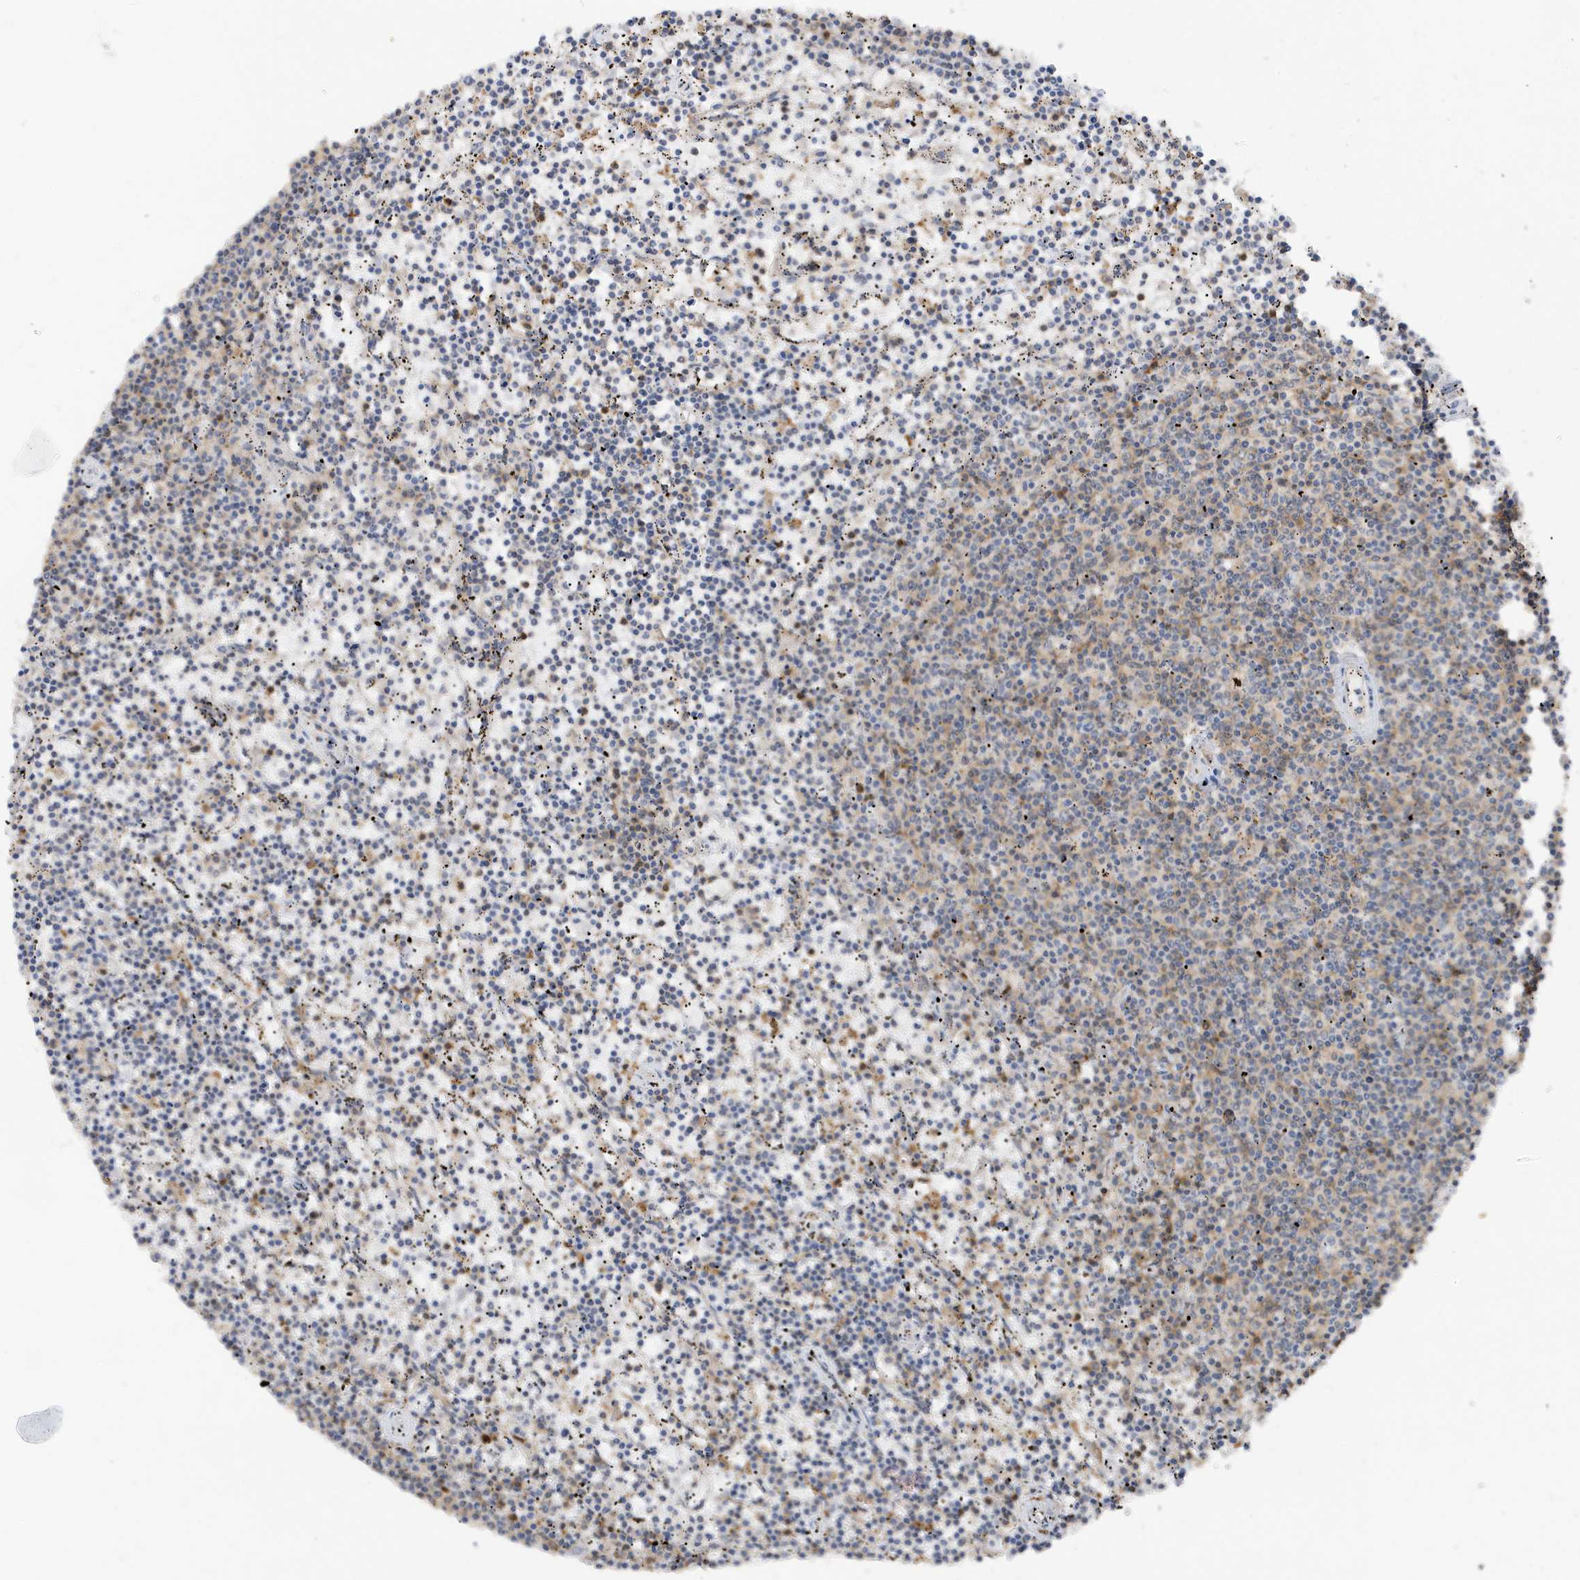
{"staining": {"intensity": "negative", "quantity": "none", "location": "none"}, "tissue": "lymphoma", "cell_type": "Tumor cells", "image_type": "cancer", "snomed": [{"axis": "morphology", "description": "Malignant lymphoma, non-Hodgkin's type, Low grade"}, {"axis": "topography", "description": "Spleen"}], "caption": "Tumor cells show no significant protein positivity in lymphoma.", "gene": "PHACTR2", "patient": {"sex": "female", "age": 50}}